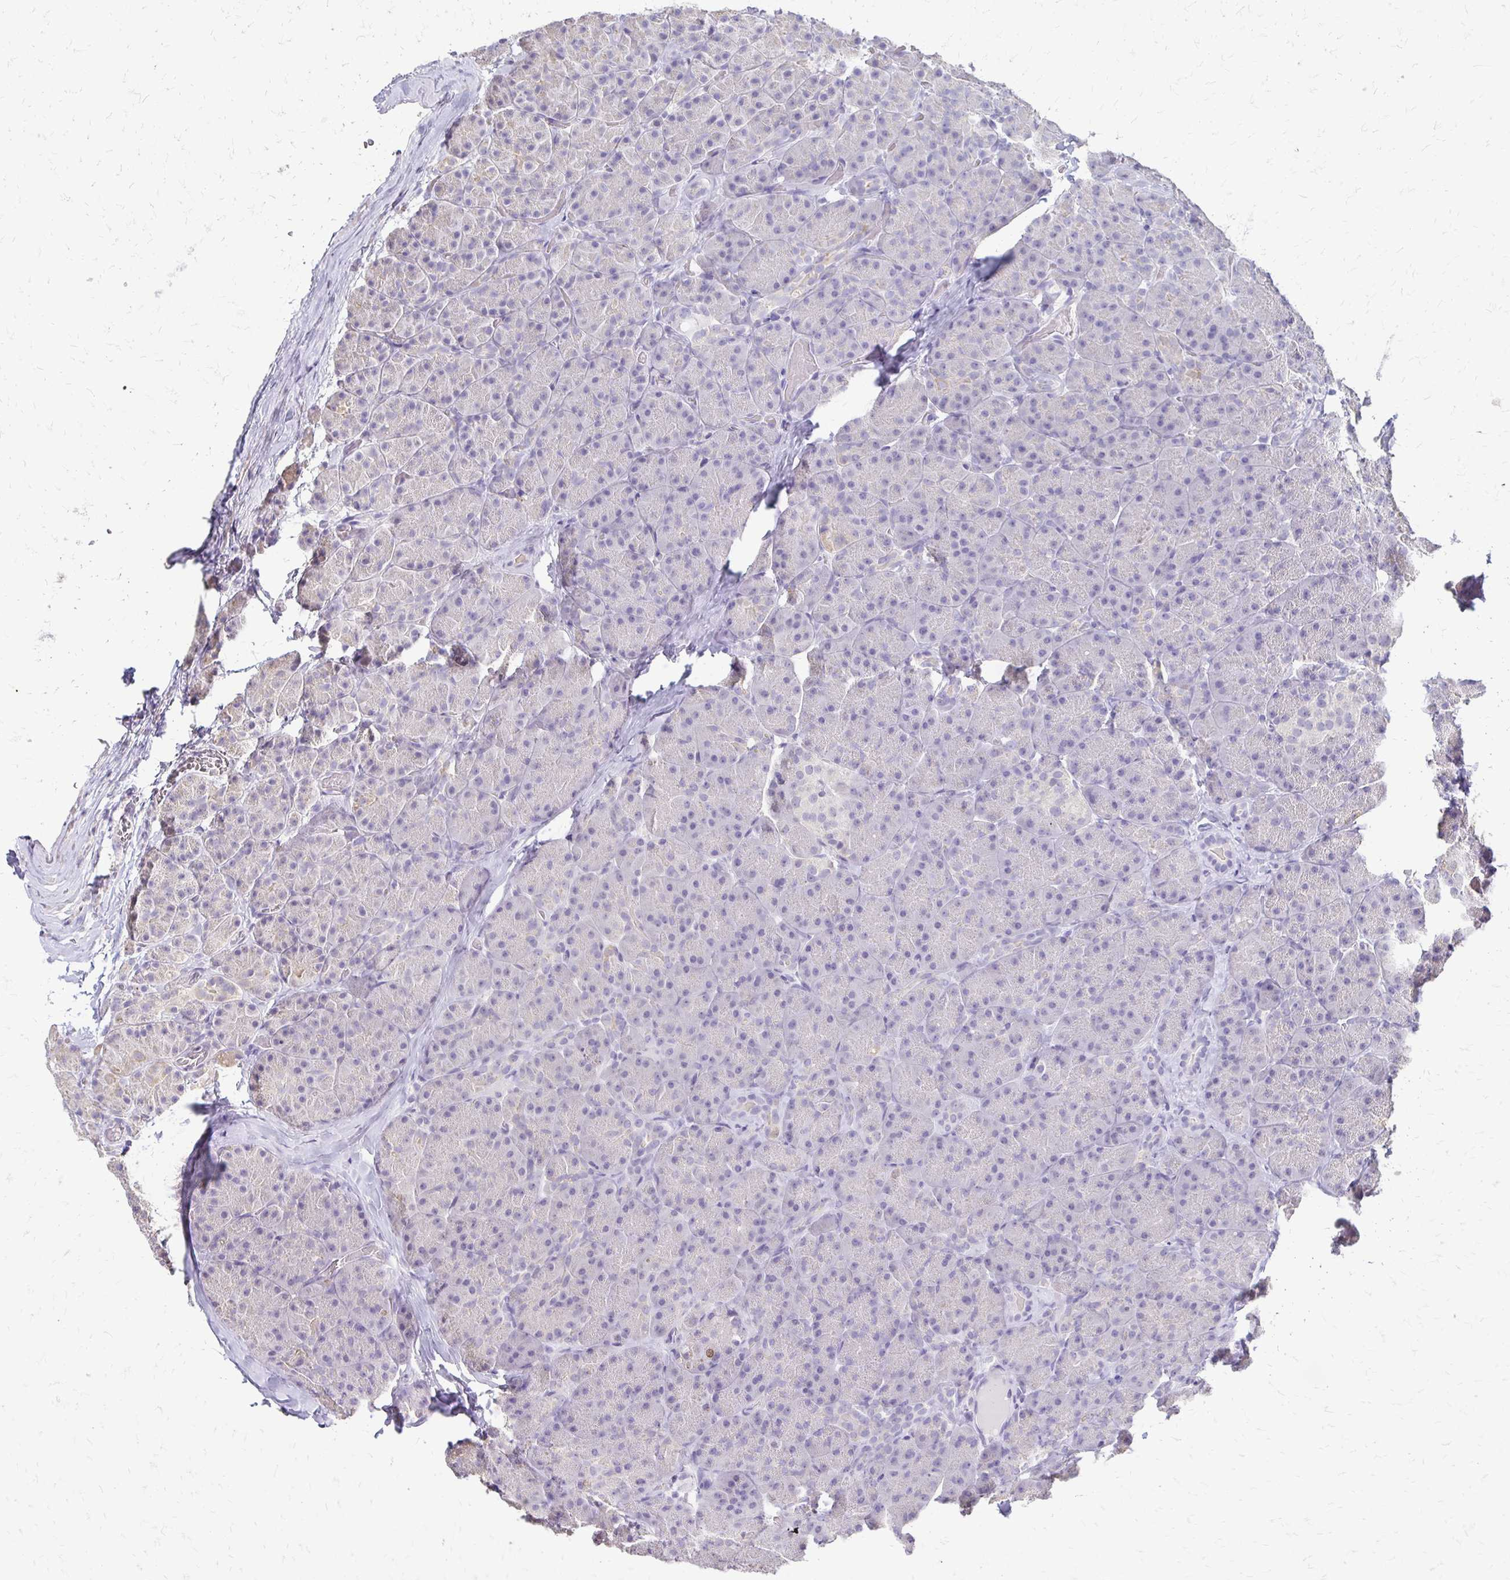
{"staining": {"intensity": "negative", "quantity": "none", "location": "none"}, "tissue": "pancreas", "cell_type": "Exocrine glandular cells", "image_type": "normal", "snomed": [{"axis": "morphology", "description": "Normal tissue, NOS"}, {"axis": "topography", "description": "Pancreas"}], "caption": "Immunohistochemical staining of benign pancreas reveals no significant expression in exocrine glandular cells.", "gene": "ALPG", "patient": {"sex": "male", "age": 57}}